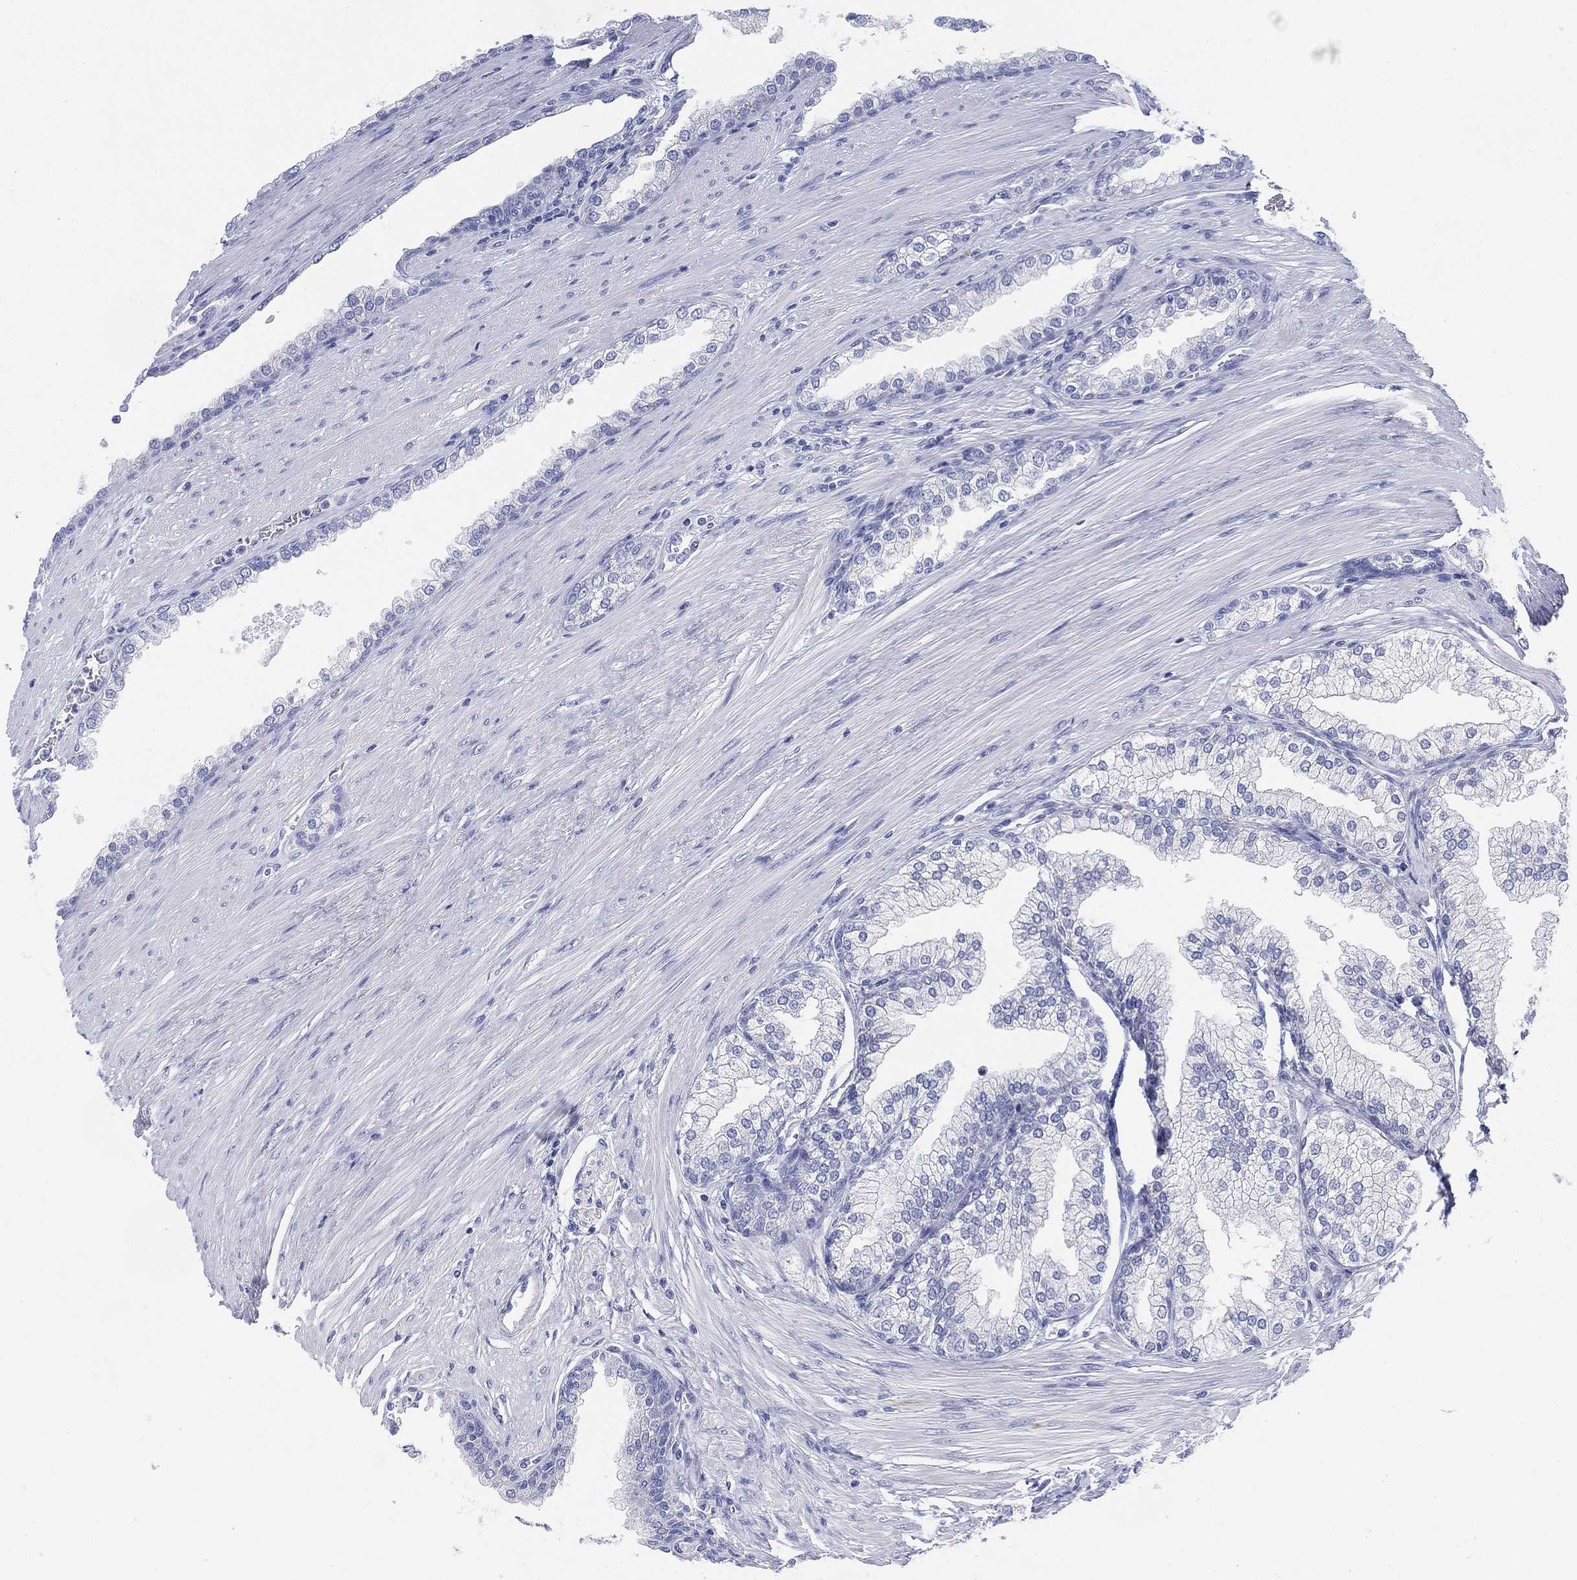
{"staining": {"intensity": "negative", "quantity": "none", "location": "none"}, "tissue": "prostate cancer", "cell_type": "Tumor cells", "image_type": "cancer", "snomed": [{"axis": "morphology", "description": "Adenocarcinoma, NOS"}, {"axis": "topography", "description": "Prostate"}], "caption": "This image is of prostate cancer (adenocarcinoma) stained with immunohistochemistry (IHC) to label a protein in brown with the nuclei are counter-stained blue. There is no expression in tumor cells.", "gene": "SLC9C2", "patient": {"sex": "male", "age": 67}}